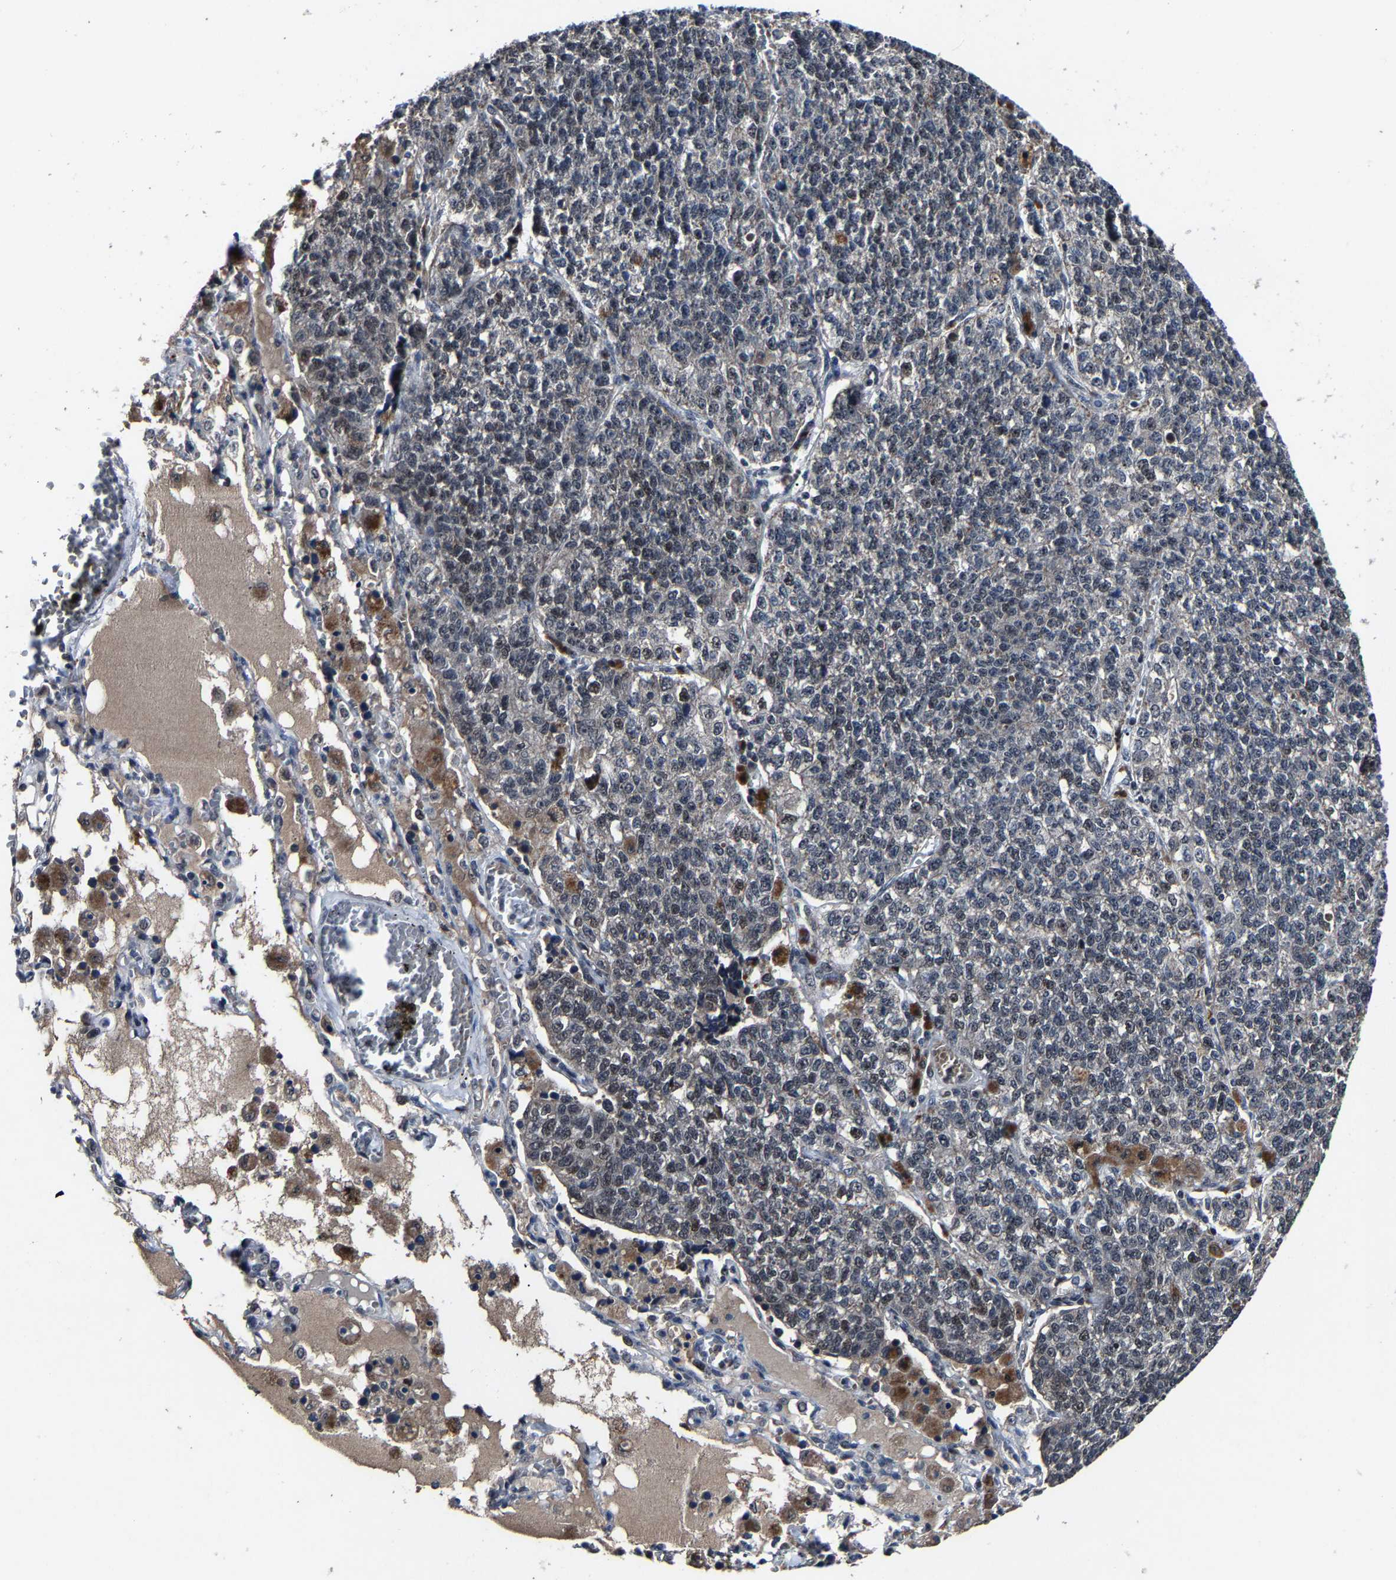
{"staining": {"intensity": "weak", "quantity": "<25%", "location": "nuclear"}, "tissue": "lung cancer", "cell_type": "Tumor cells", "image_type": "cancer", "snomed": [{"axis": "morphology", "description": "Adenocarcinoma, NOS"}, {"axis": "topography", "description": "Lung"}], "caption": "Immunohistochemistry image of neoplastic tissue: human lung cancer (adenocarcinoma) stained with DAB reveals no significant protein expression in tumor cells. The staining is performed using DAB brown chromogen with nuclei counter-stained in using hematoxylin.", "gene": "LSM8", "patient": {"sex": "male", "age": 49}}